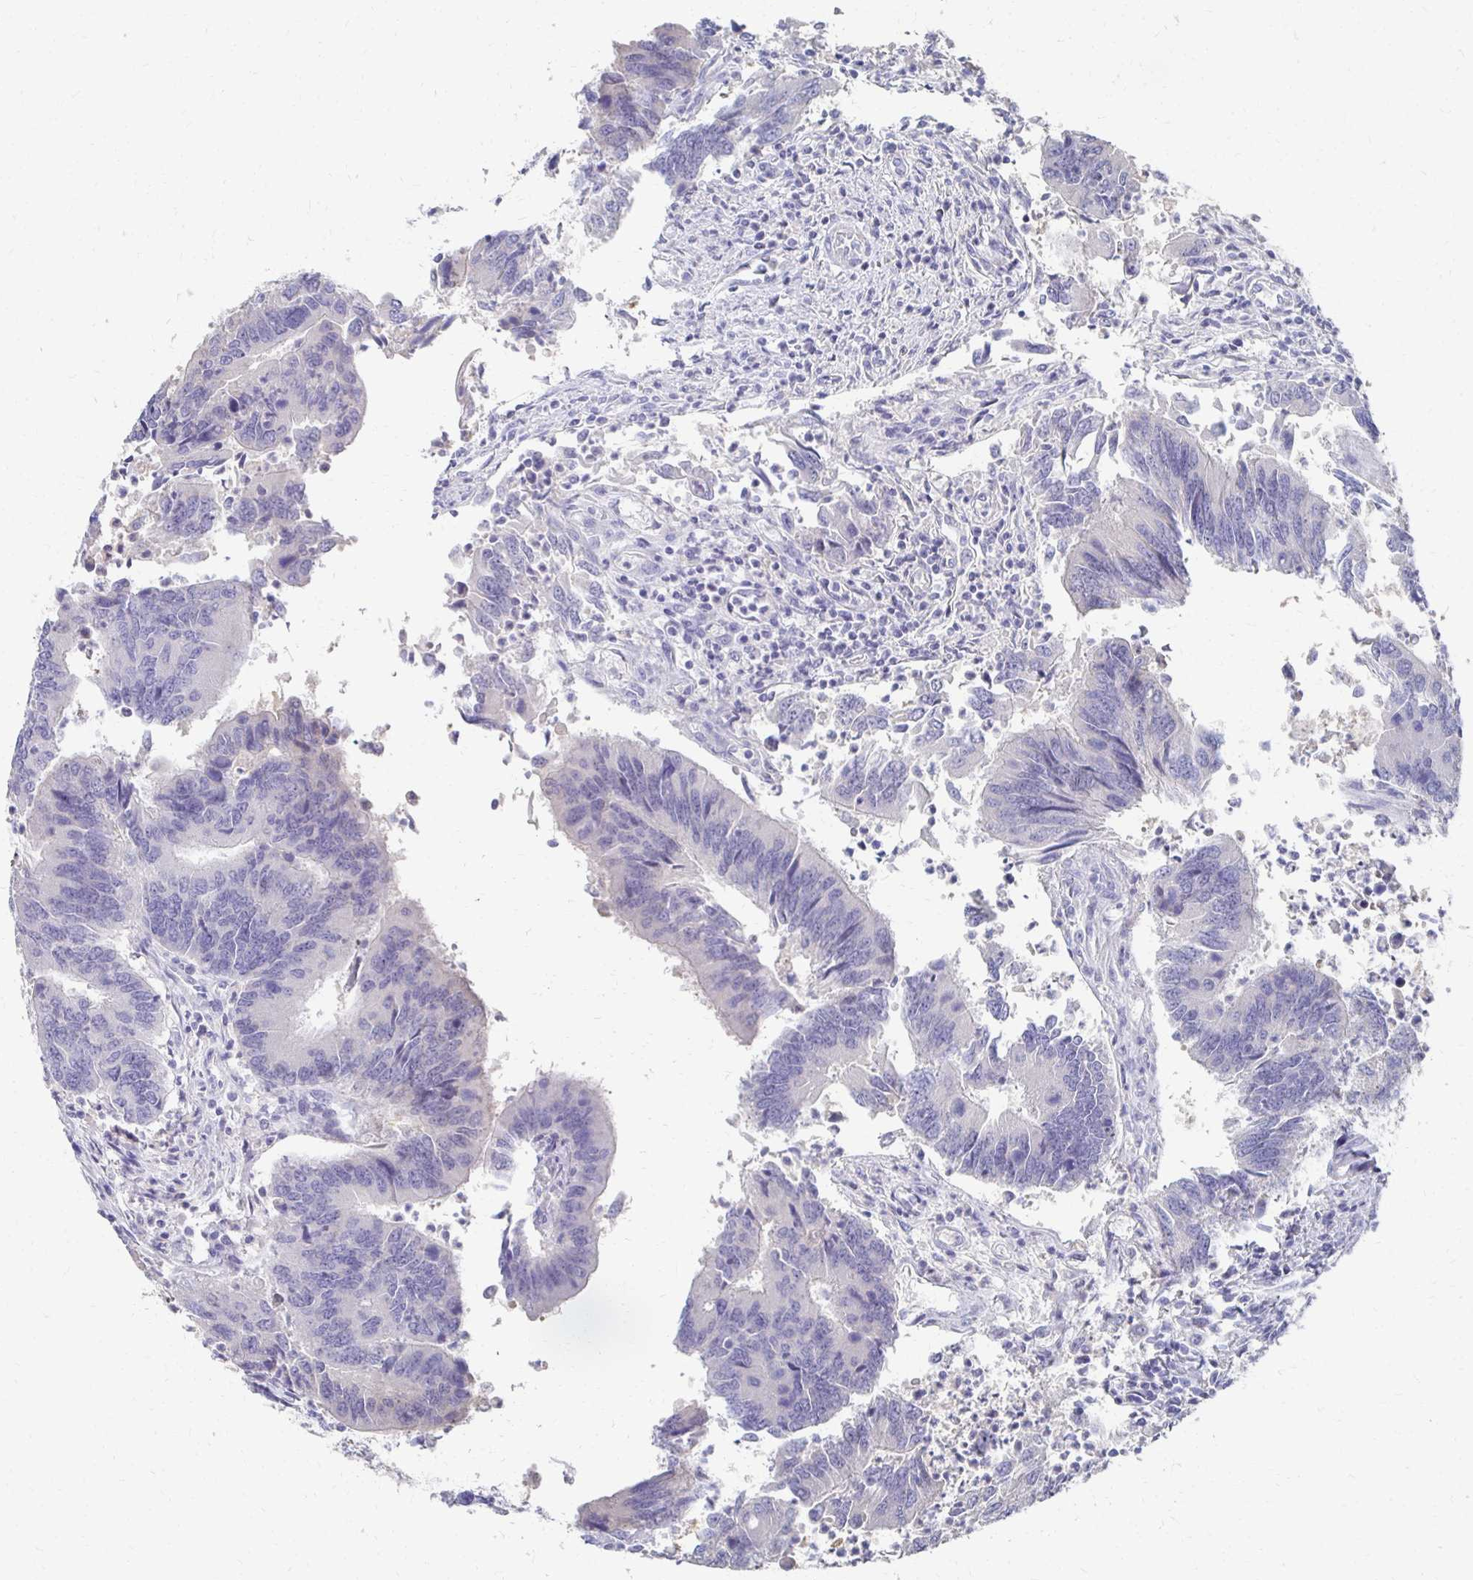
{"staining": {"intensity": "negative", "quantity": "none", "location": "none"}, "tissue": "colorectal cancer", "cell_type": "Tumor cells", "image_type": "cancer", "snomed": [{"axis": "morphology", "description": "Adenocarcinoma, NOS"}, {"axis": "topography", "description": "Colon"}], "caption": "Tumor cells are negative for brown protein staining in colorectal cancer.", "gene": "SYCP3", "patient": {"sex": "female", "age": 67}}